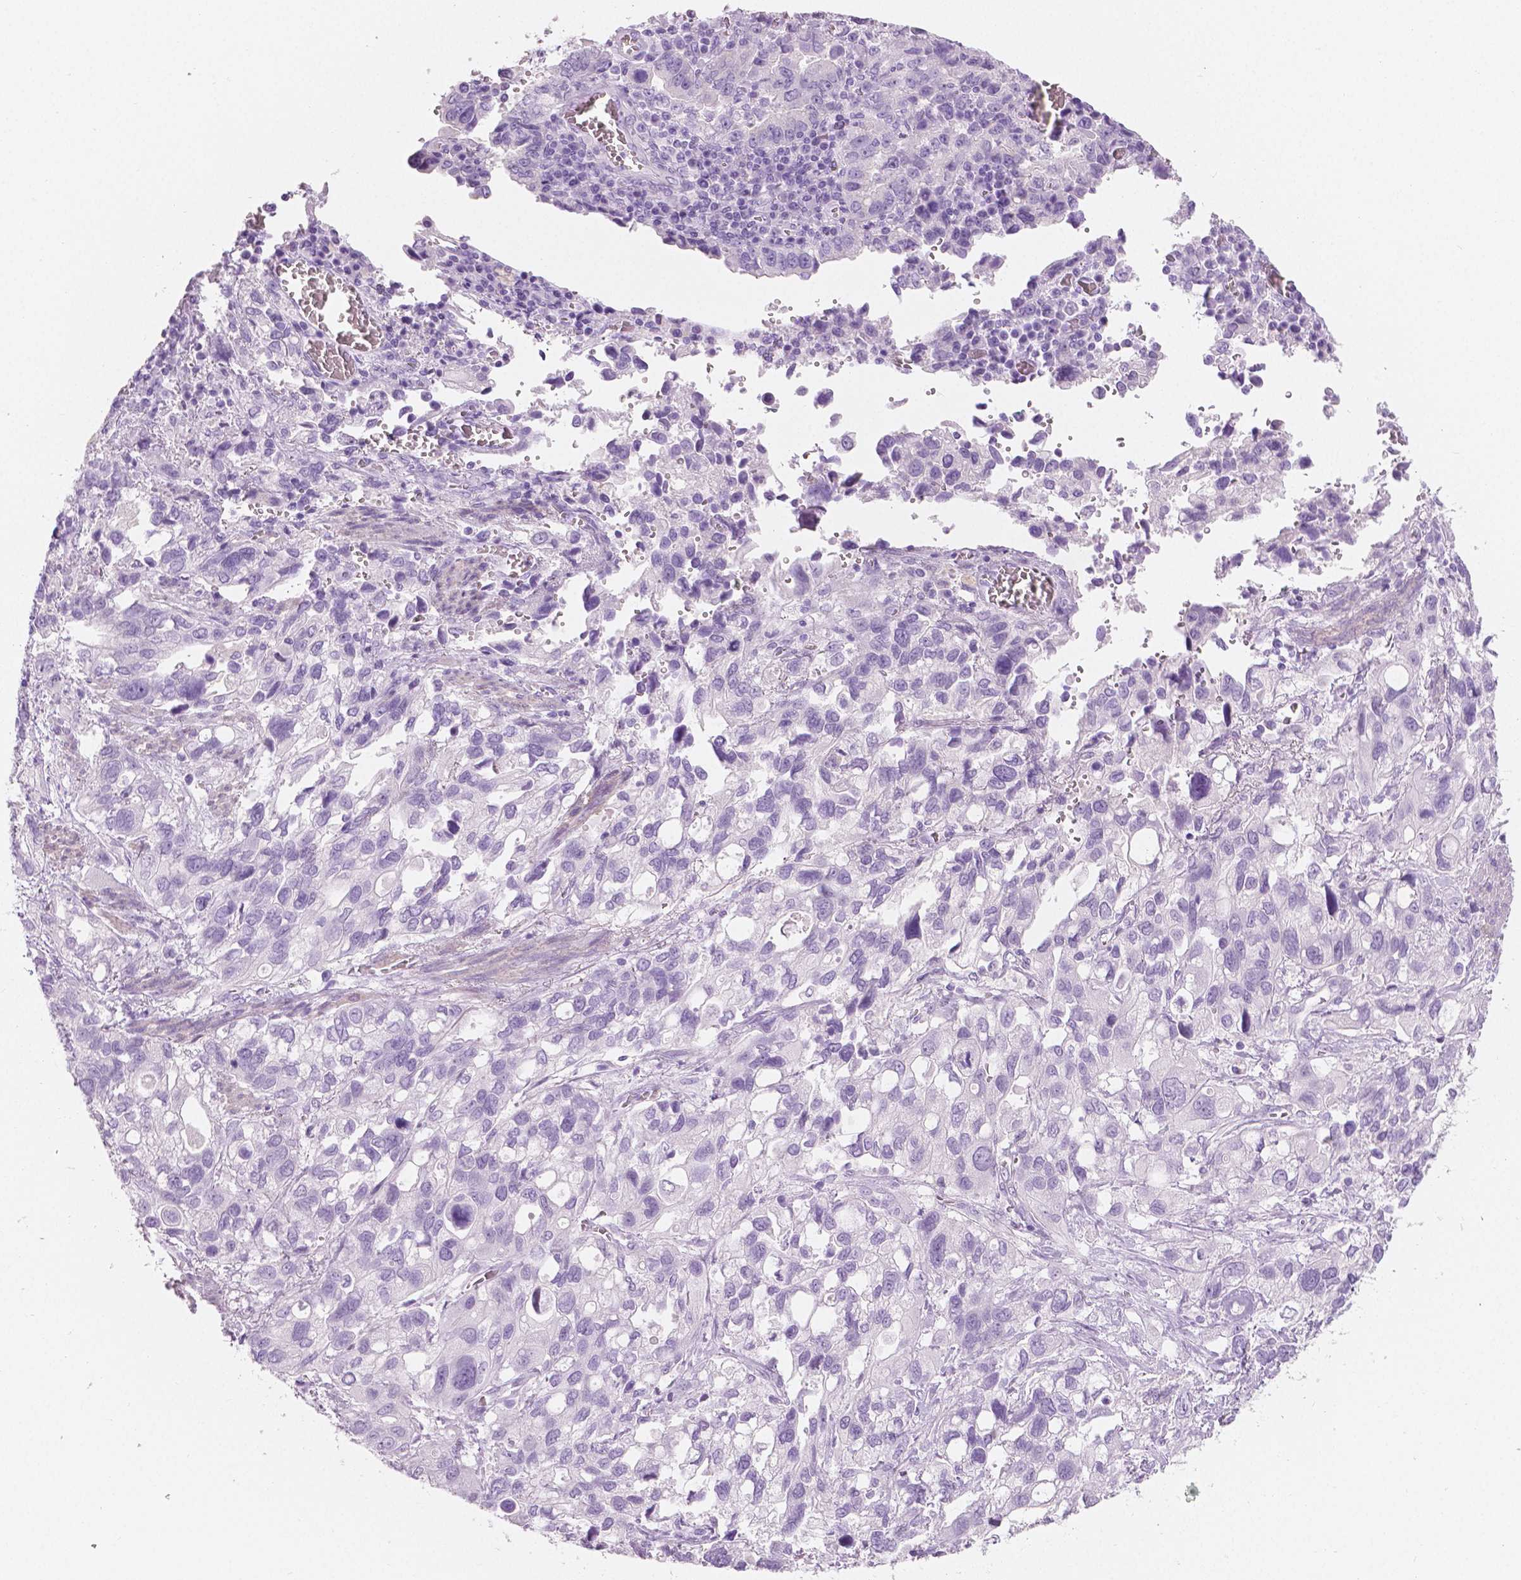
{"staining": {"intensity": "negative", "quantity": "none", "location": "none"}, "tissue": "stomach cancer", "cell_type": "Tumor cells", "image_type": "cancer", "snomed": [{"axis": "morphology", "description": "Adenocarcinoma, NOS"}, {"axis": "topography", "description": "Stomach, upper"}], "caption": "The histopathology image exhibits no staining of tumor cells in stomach cancer.", "gene": "PLIN4", "patient": {"sex": "female", "age": 81}}